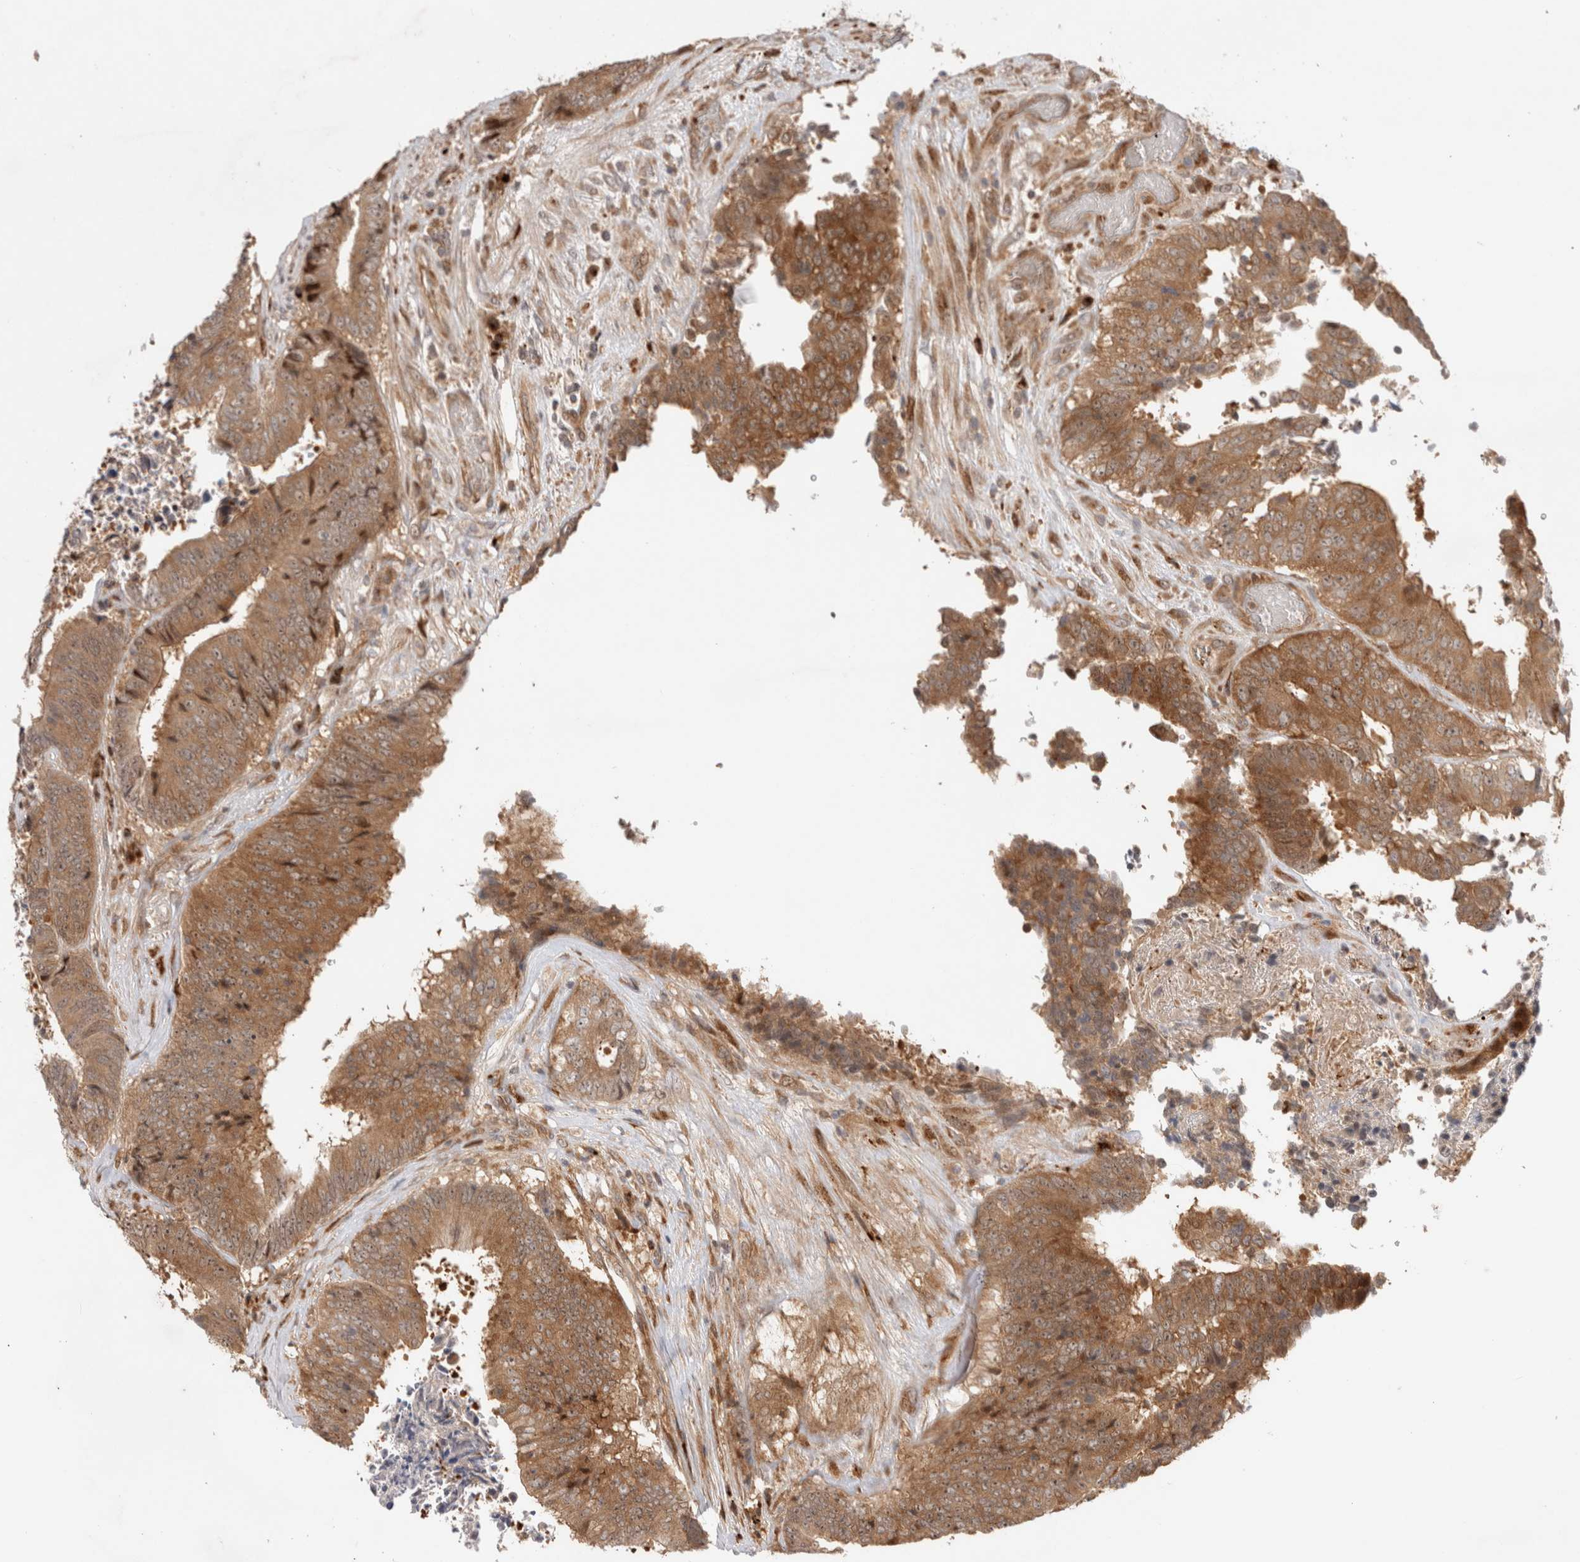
{"staining": {"intensity": "moderate", "quantity": ">75%", "location": "cytoplasmic/membranous,nuclear"}, "tissue": "colorectal cancer", "cell_type": "Tumor cells", "image_type": "cancer", "snomed": [{"axis": "morphology", "description": "Adenocarcinoma, NOS"}, {"axis": "topography", "description": "Rectum"}], "caption": "This histopathology image exhibits colorectal cancer stained with immunohistochemistry to label a protein in brown. The cytoplasmic/membranous and nuclear of tumor cells show moderate positivity for the protein. Nuclei are counter-stained blue.", "gene": "OTUD6B", "patient": {"sex": "male", "age": 72}}